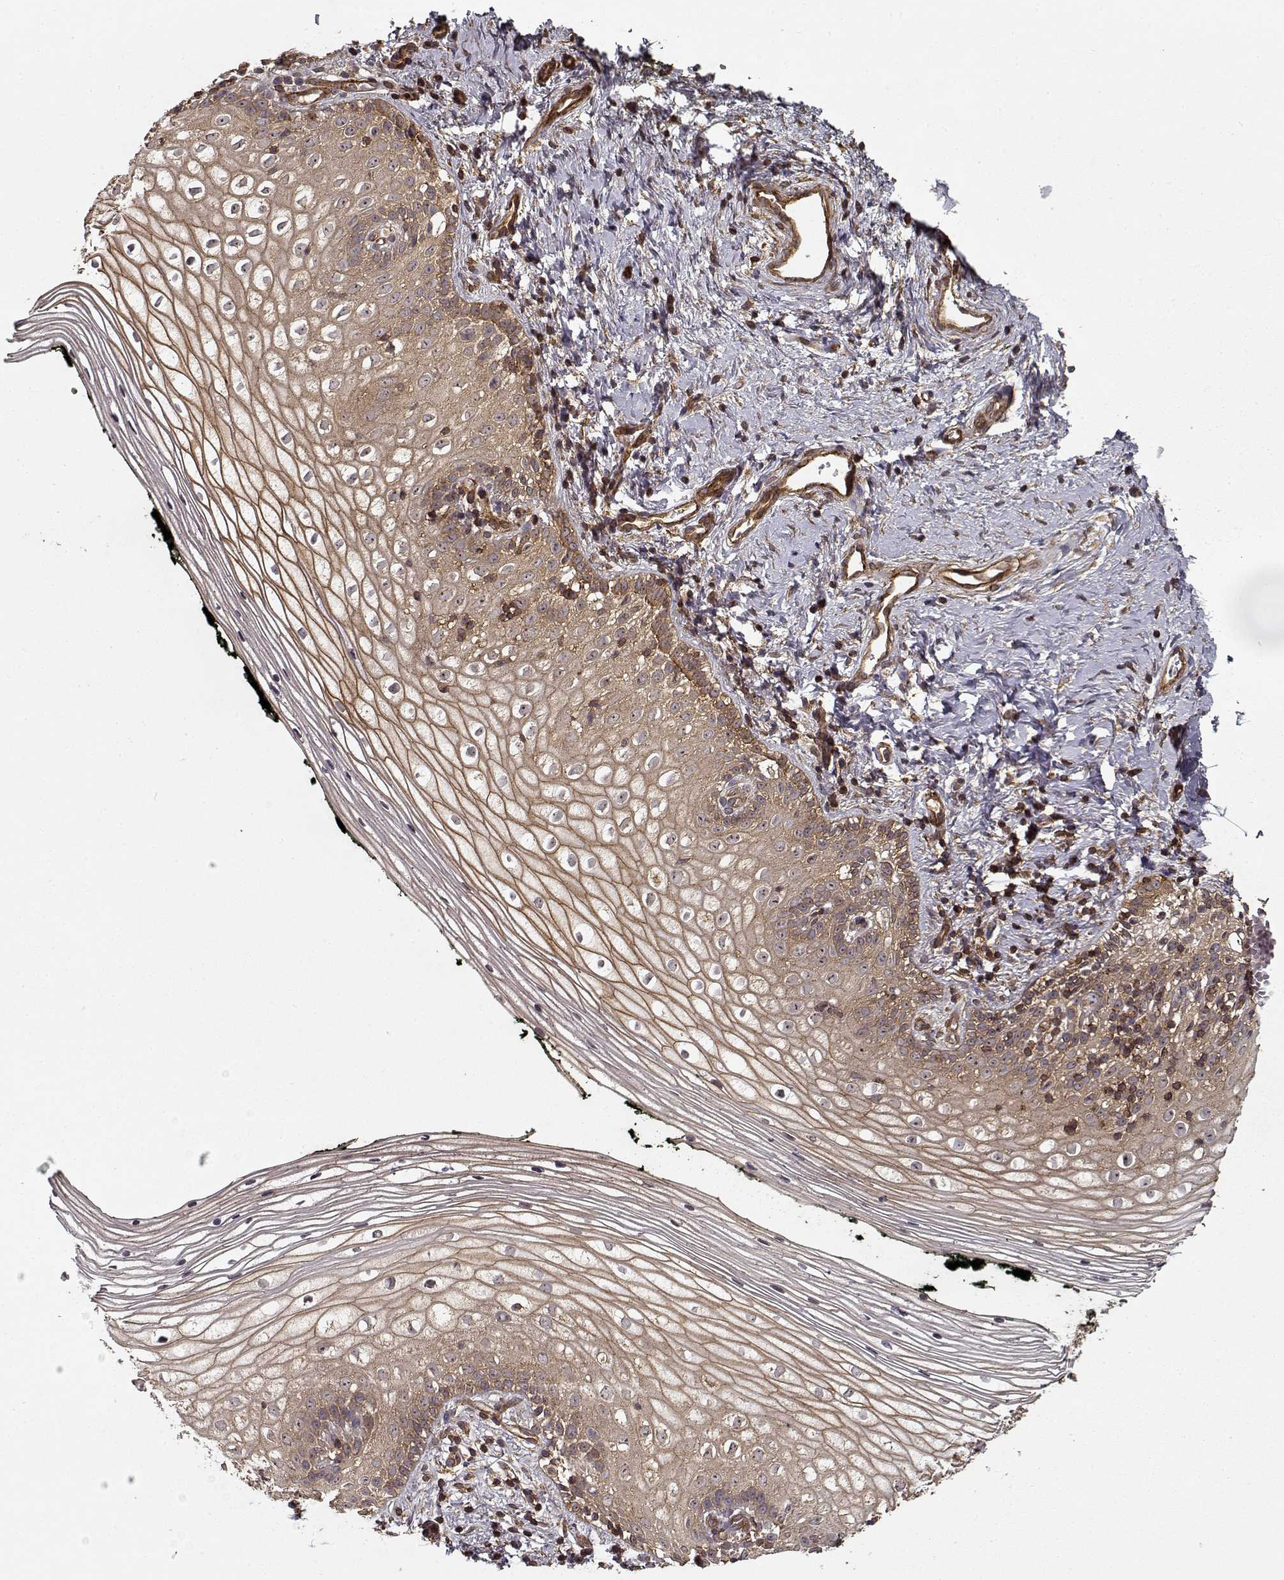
{"staining": {"intensity": "moderate", "quantity": ">75%", "location": "cytoplasmic/membranous"}, "tissue": "vagina", "cell_type": "Squamous epithelial cells", "image_type": "normal", "snomed": [{"axis": "morphology", "description": "Normal tissue, NOS"}, {"axis": "topography", "description": "Vagina"}], "caption": "High-power microscopy captured an IHC micrograph of normal vagina, revealing moderate cytoplasmic/membranous positivity in approximately >75% of squamous epithelial cells. The staining was performed using DAB, with brown indicating positive protein expression. Nuclei are stained blue with hematoxylin.", "gene": "PPP1R12A", "patient": {"sex": "female", "age": 47}}